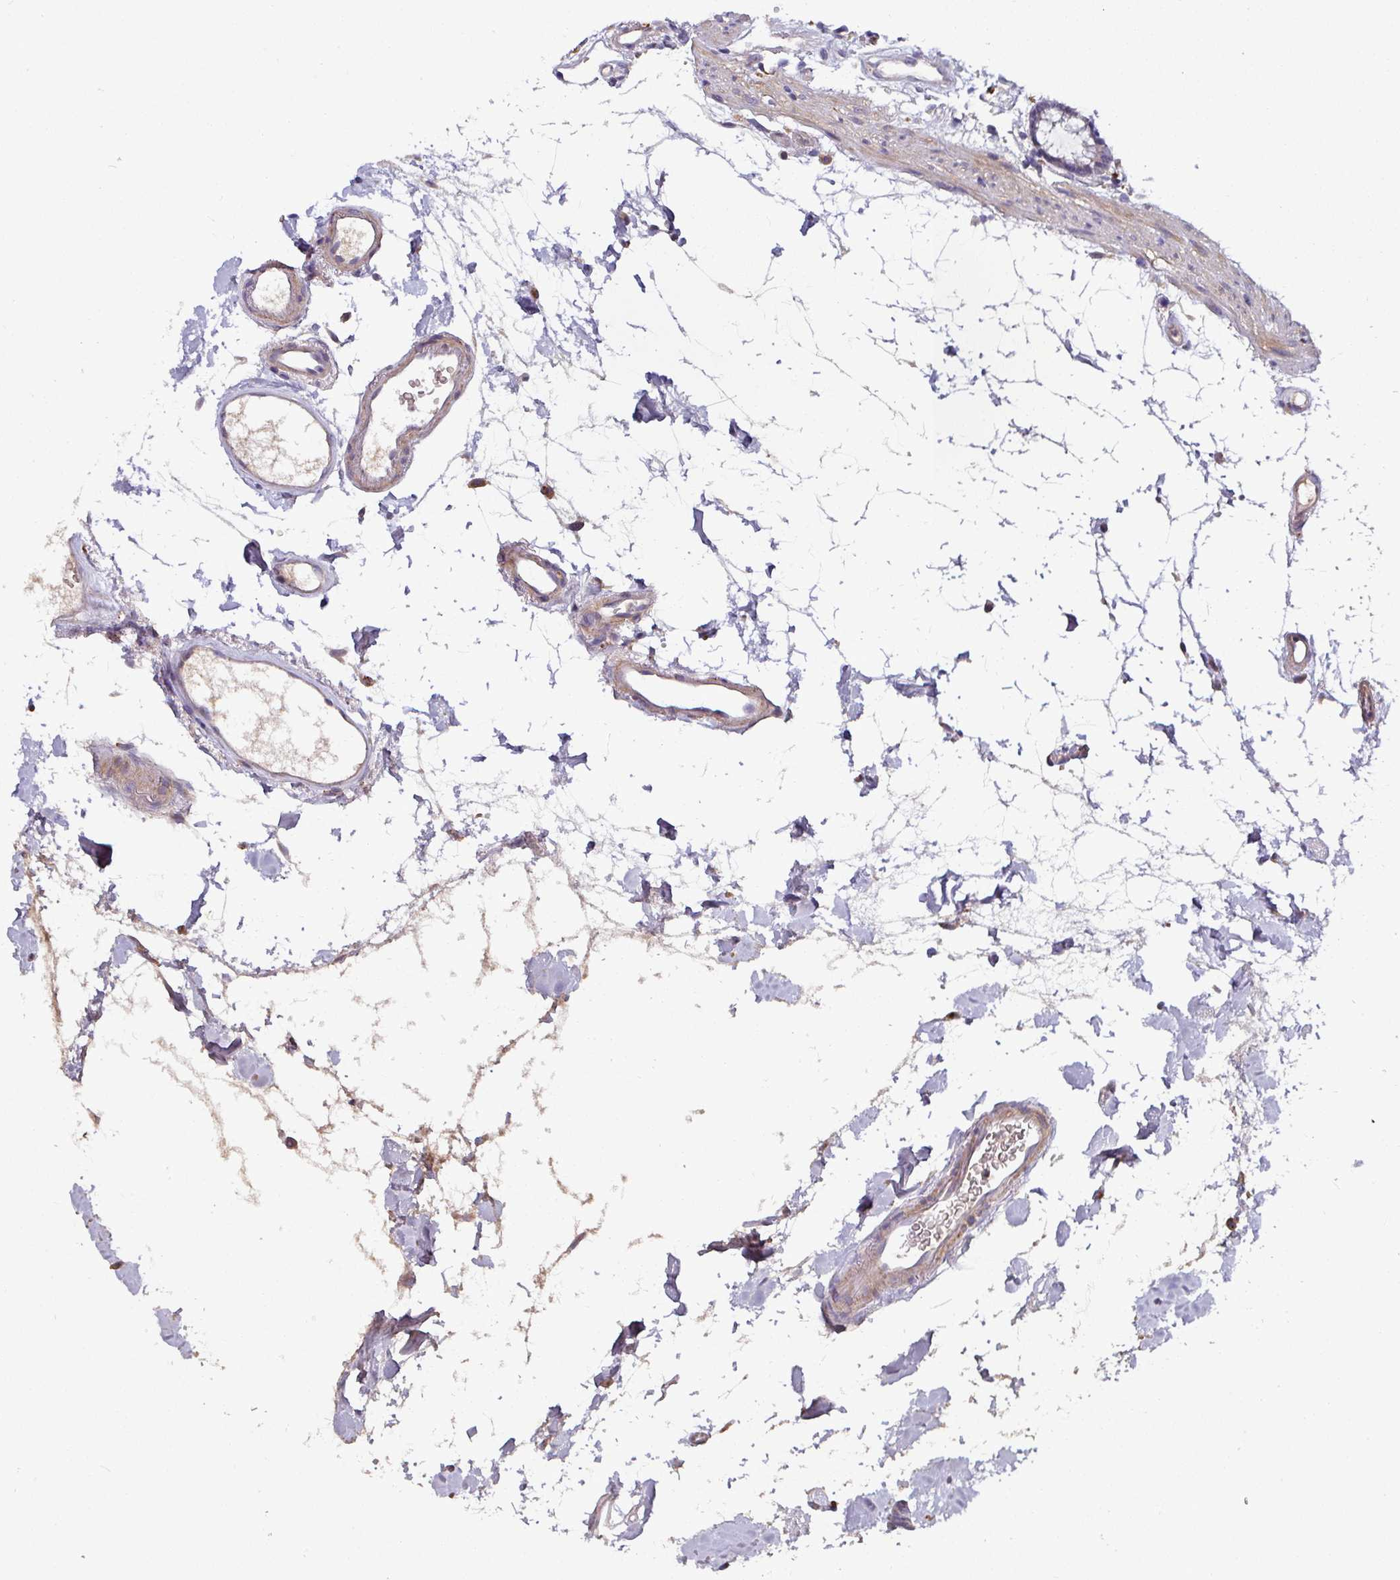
{"staining": {"intensity": "weak", "quantity": ">75%", "location": "cytoplasmic/membranous"}, "tissue": "colon", "cell_type": "Endothelial cells", "image_type": "normal", "snomed": [{"axis": "morphology", "description": "Normal tissue, NOS"}, {"axis": "topography", "description": "Colon"}], "caption": "Protein staining of unremarkable colon displays weak cytoplasmic/membranous expression in about >75% of endothelial cells.", "gene": "AEBP2", "patient": {"sex": "female", "age": 84}}